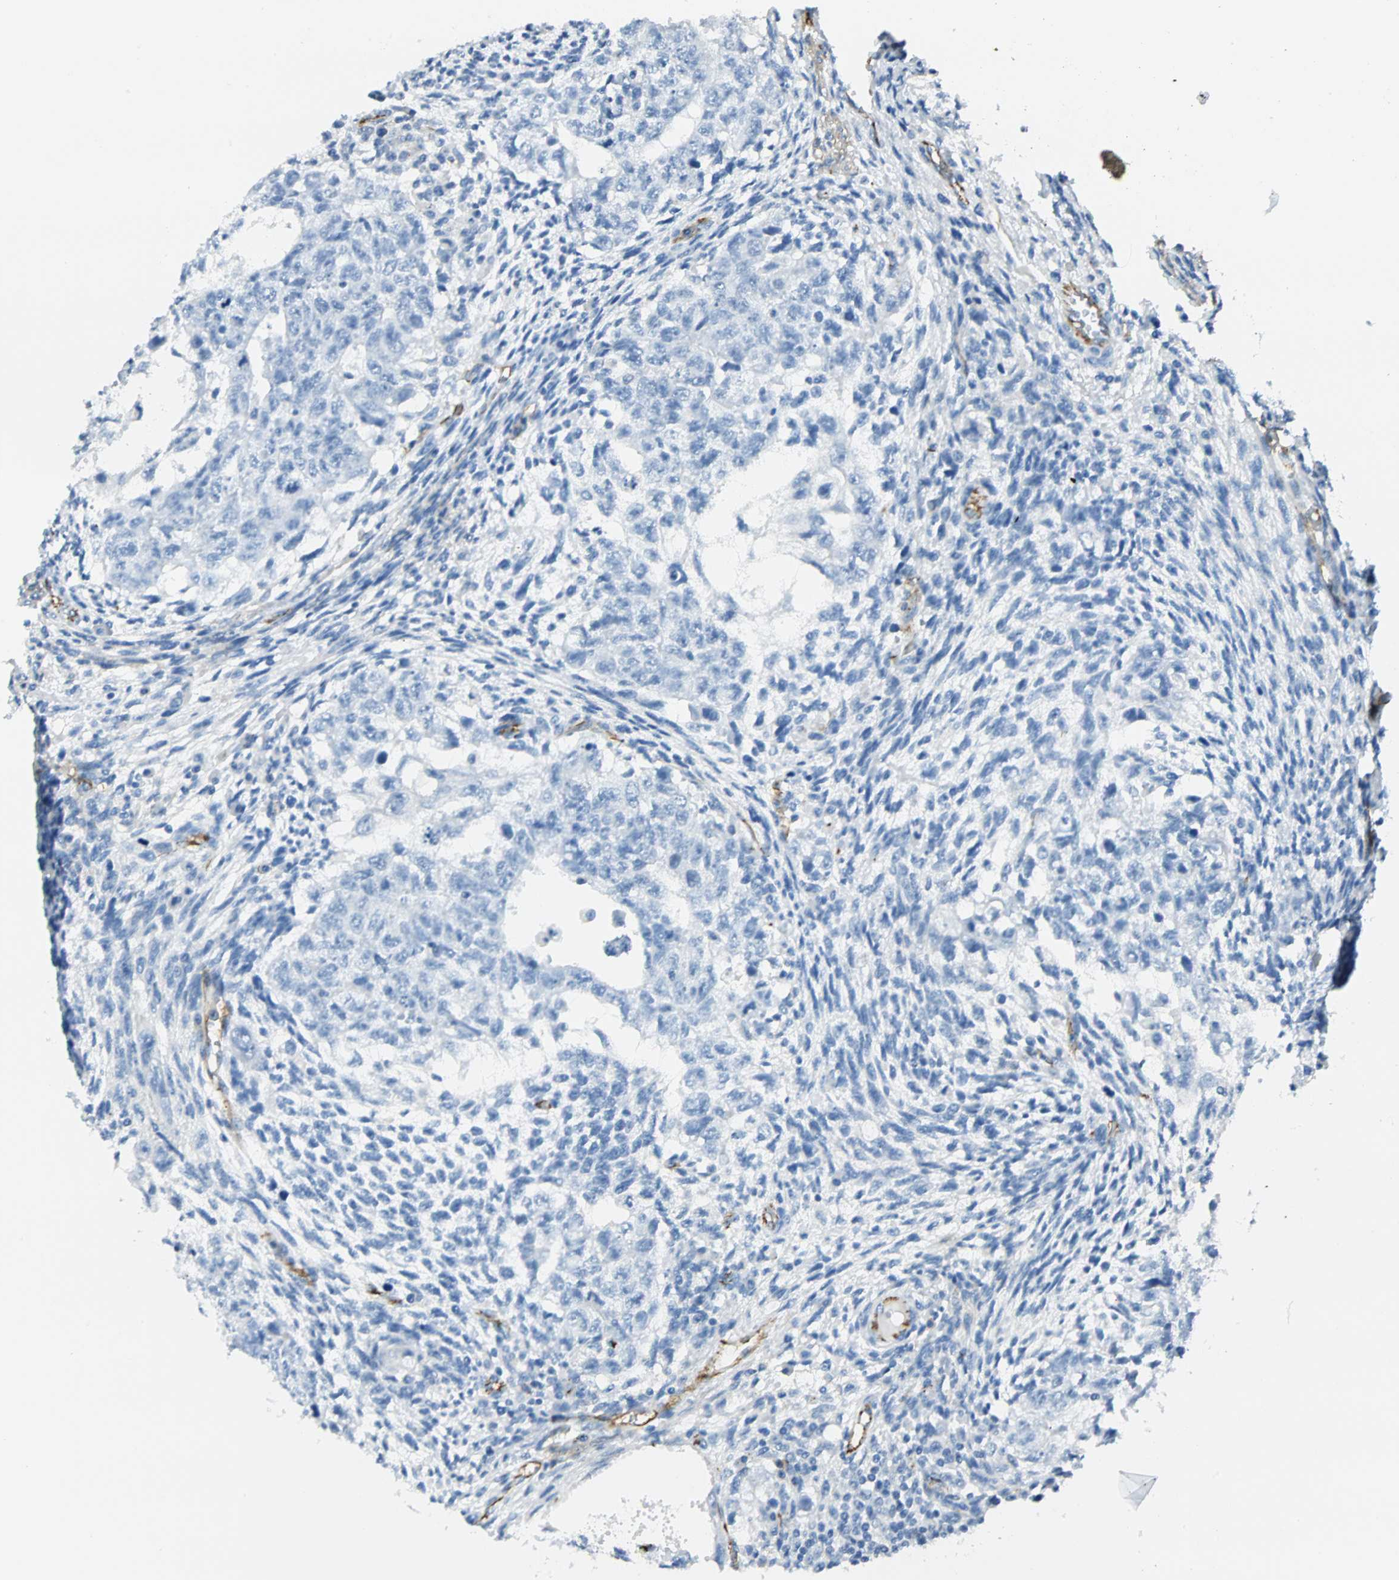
{"staining": {"intensity": "negative", "quantity": "none", "location": "none"}, "tissue": "testis cancer", "cell_type": "Tumor cells", "image_type": "cancer", "snomed": [{"axis": "morphology", "description": "Normal tissue, NOS"}, {"axis": "morphology", "description": "Carcinoma, Embryonal, NOS"}, {"axis": "topography", "description": "Testis"}], "caption": "The photomicrograph exhibits no significant expression in tumor cells of testis cancer (embryonal carcinoma).", "gene": "VPS9D1", "patient": {"sex": "male", "age": 36}}